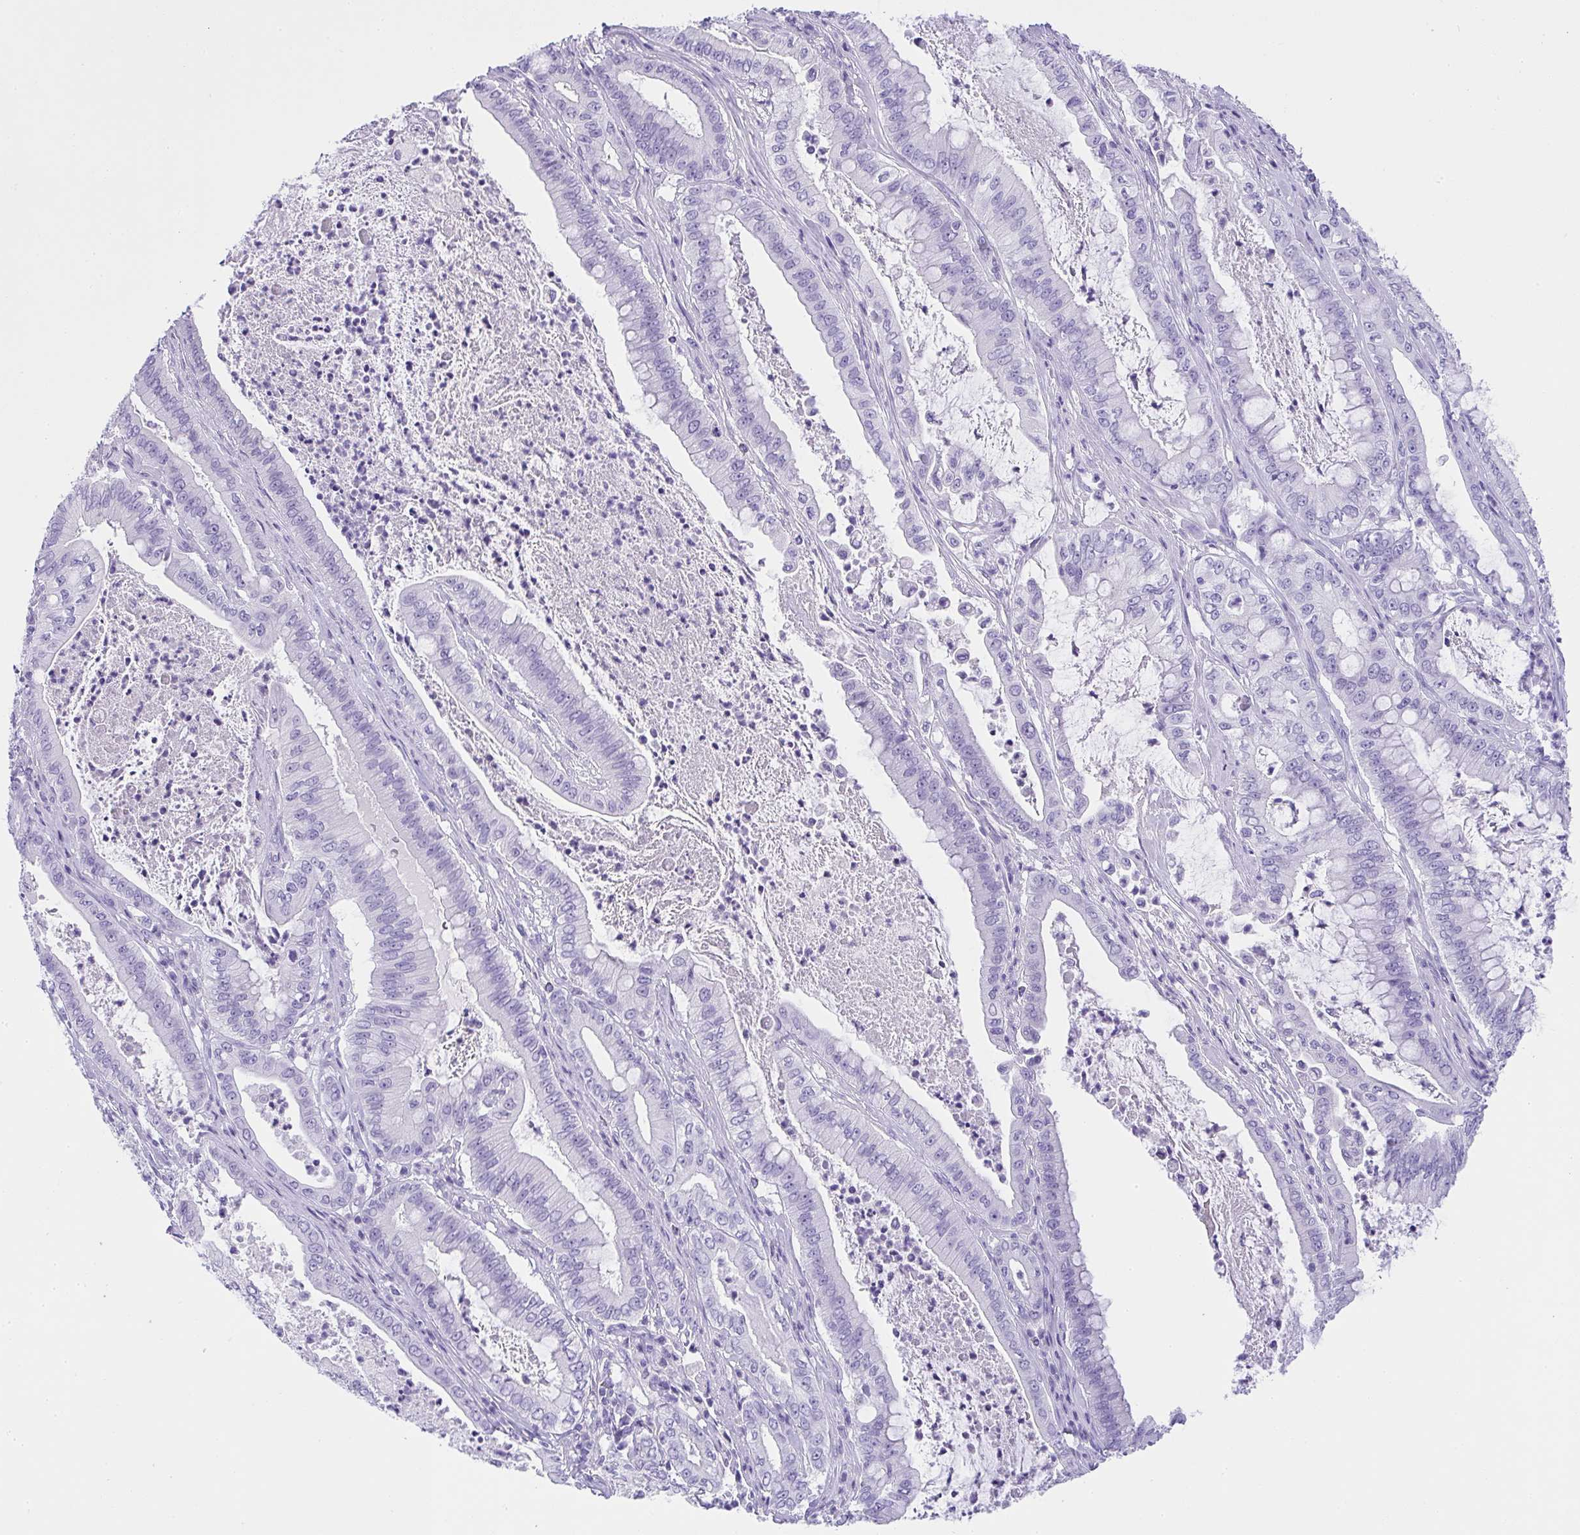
{"staining": {"intensity": "negative", "quantity": "none", "location": "none"}, "tissue": "pancreatic cancer", "cell_type": "Tumor cells", "image_type": "cancer", "snomed": [{"axis": "morphology", "description": "Adenocarcinoma, NOS"}, {"axis": "topography", "description": "Pancreas"}], "caption": "Immunohistochemistry (IHC) image of human pancreatic adenocarcinoma stained for a protein (brown), which reveals no expression in tumor cells. (DAB immunohistochemistry (IHC), high magnification).", "gene": "AVIL", "patient": {"sex": "male", "age": 71}}